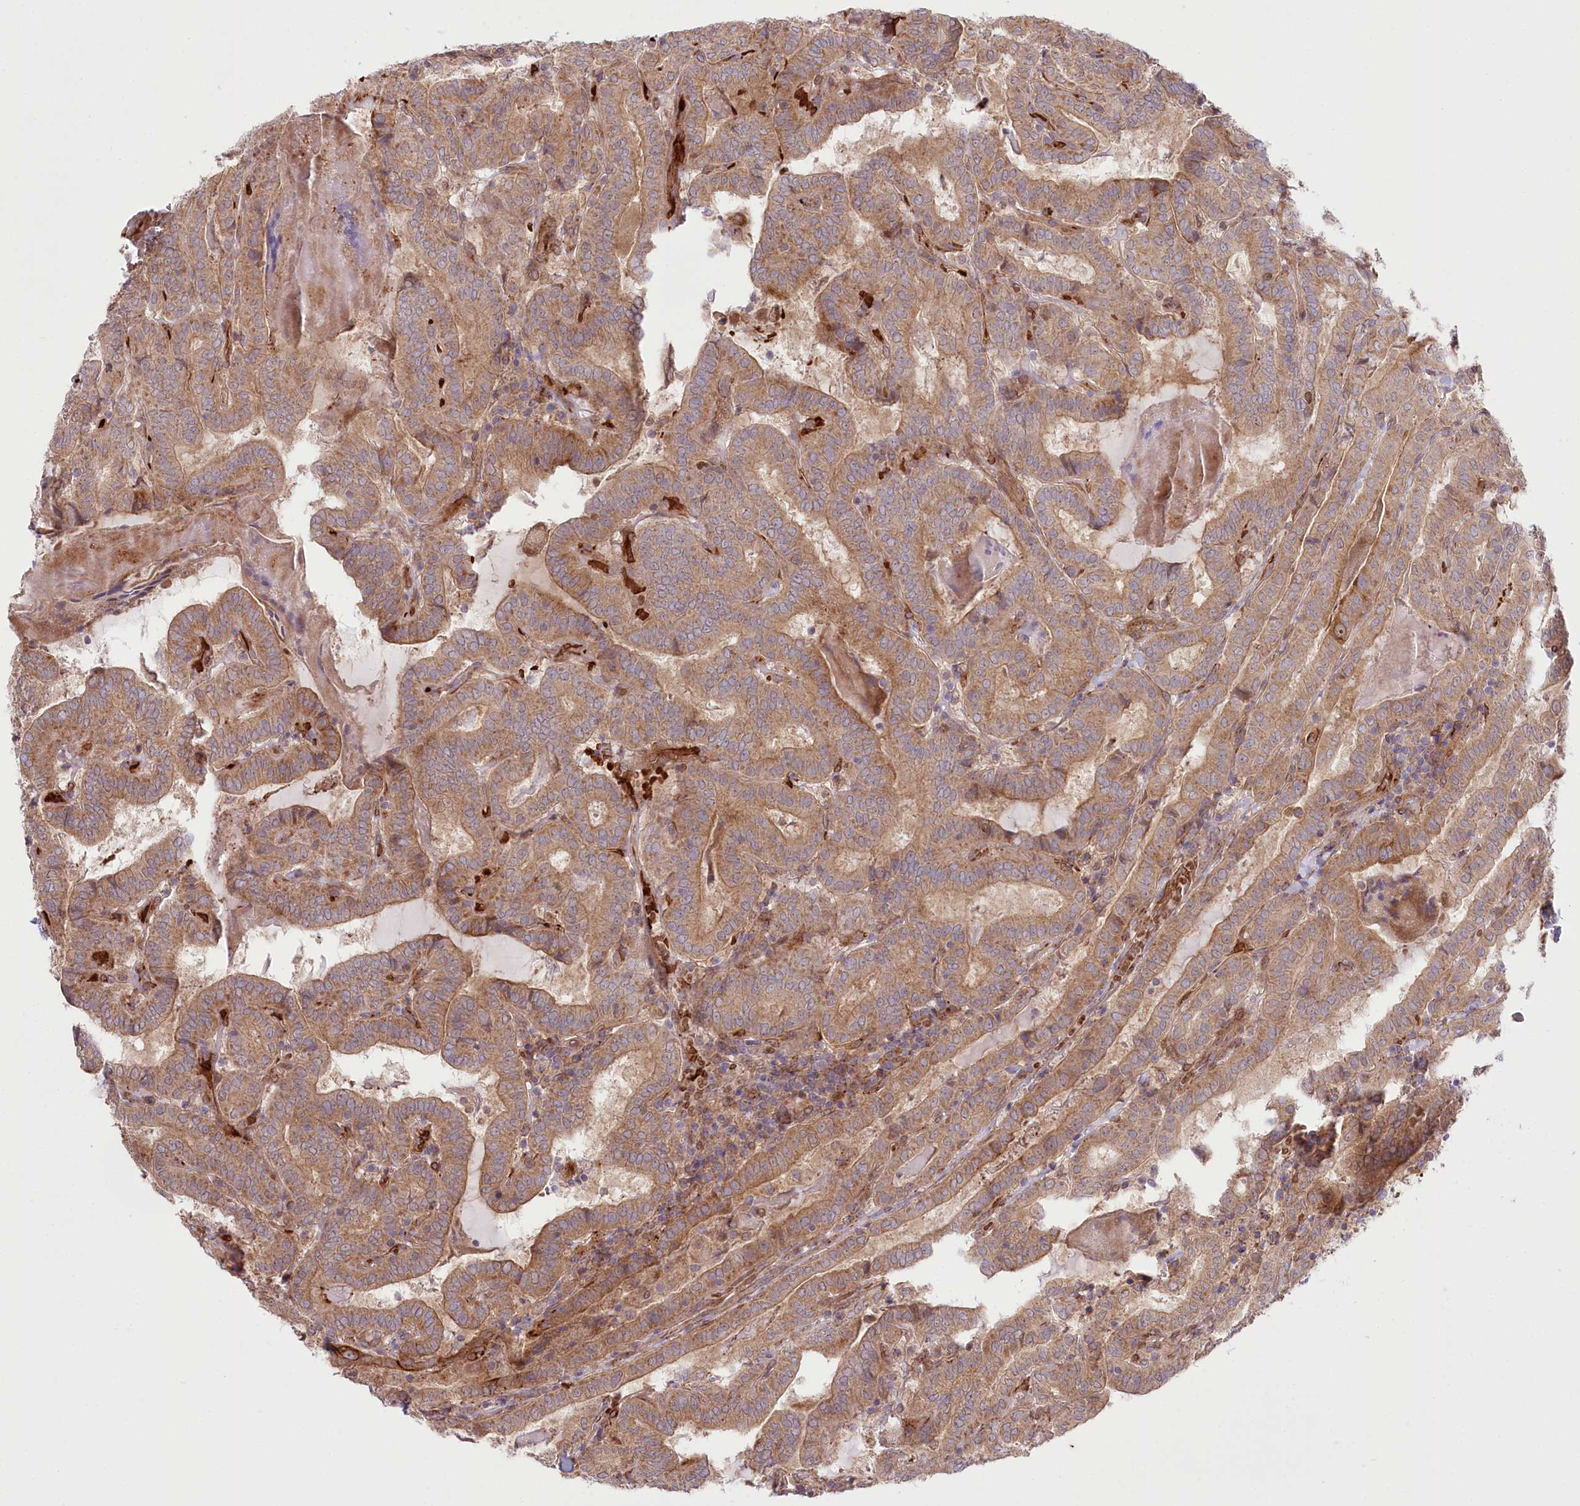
{"staining": {"intensity": "moderate", "quantity": ">75%", "location": "cytoplasmic/membranous"}, "tissue": "thyroid cancer", "cell_type": "Tumor cells", "image_type": "cancer", "snomed": [{"axis": "morphology", "description": "Papillary adenocarcinoma, NOS"}, {"axis": "topography", "description": "Thyroid gland"}], "caption": "This is a micrograph of immunohistochemistry (IHC) staining of thyroid papillary adenocarcinoma, which shows moderate staining in the cytoplasmic/membranous of tumor cells.", "gene": "COMMD3", "patient": {"sex": "female", "age": 72}}